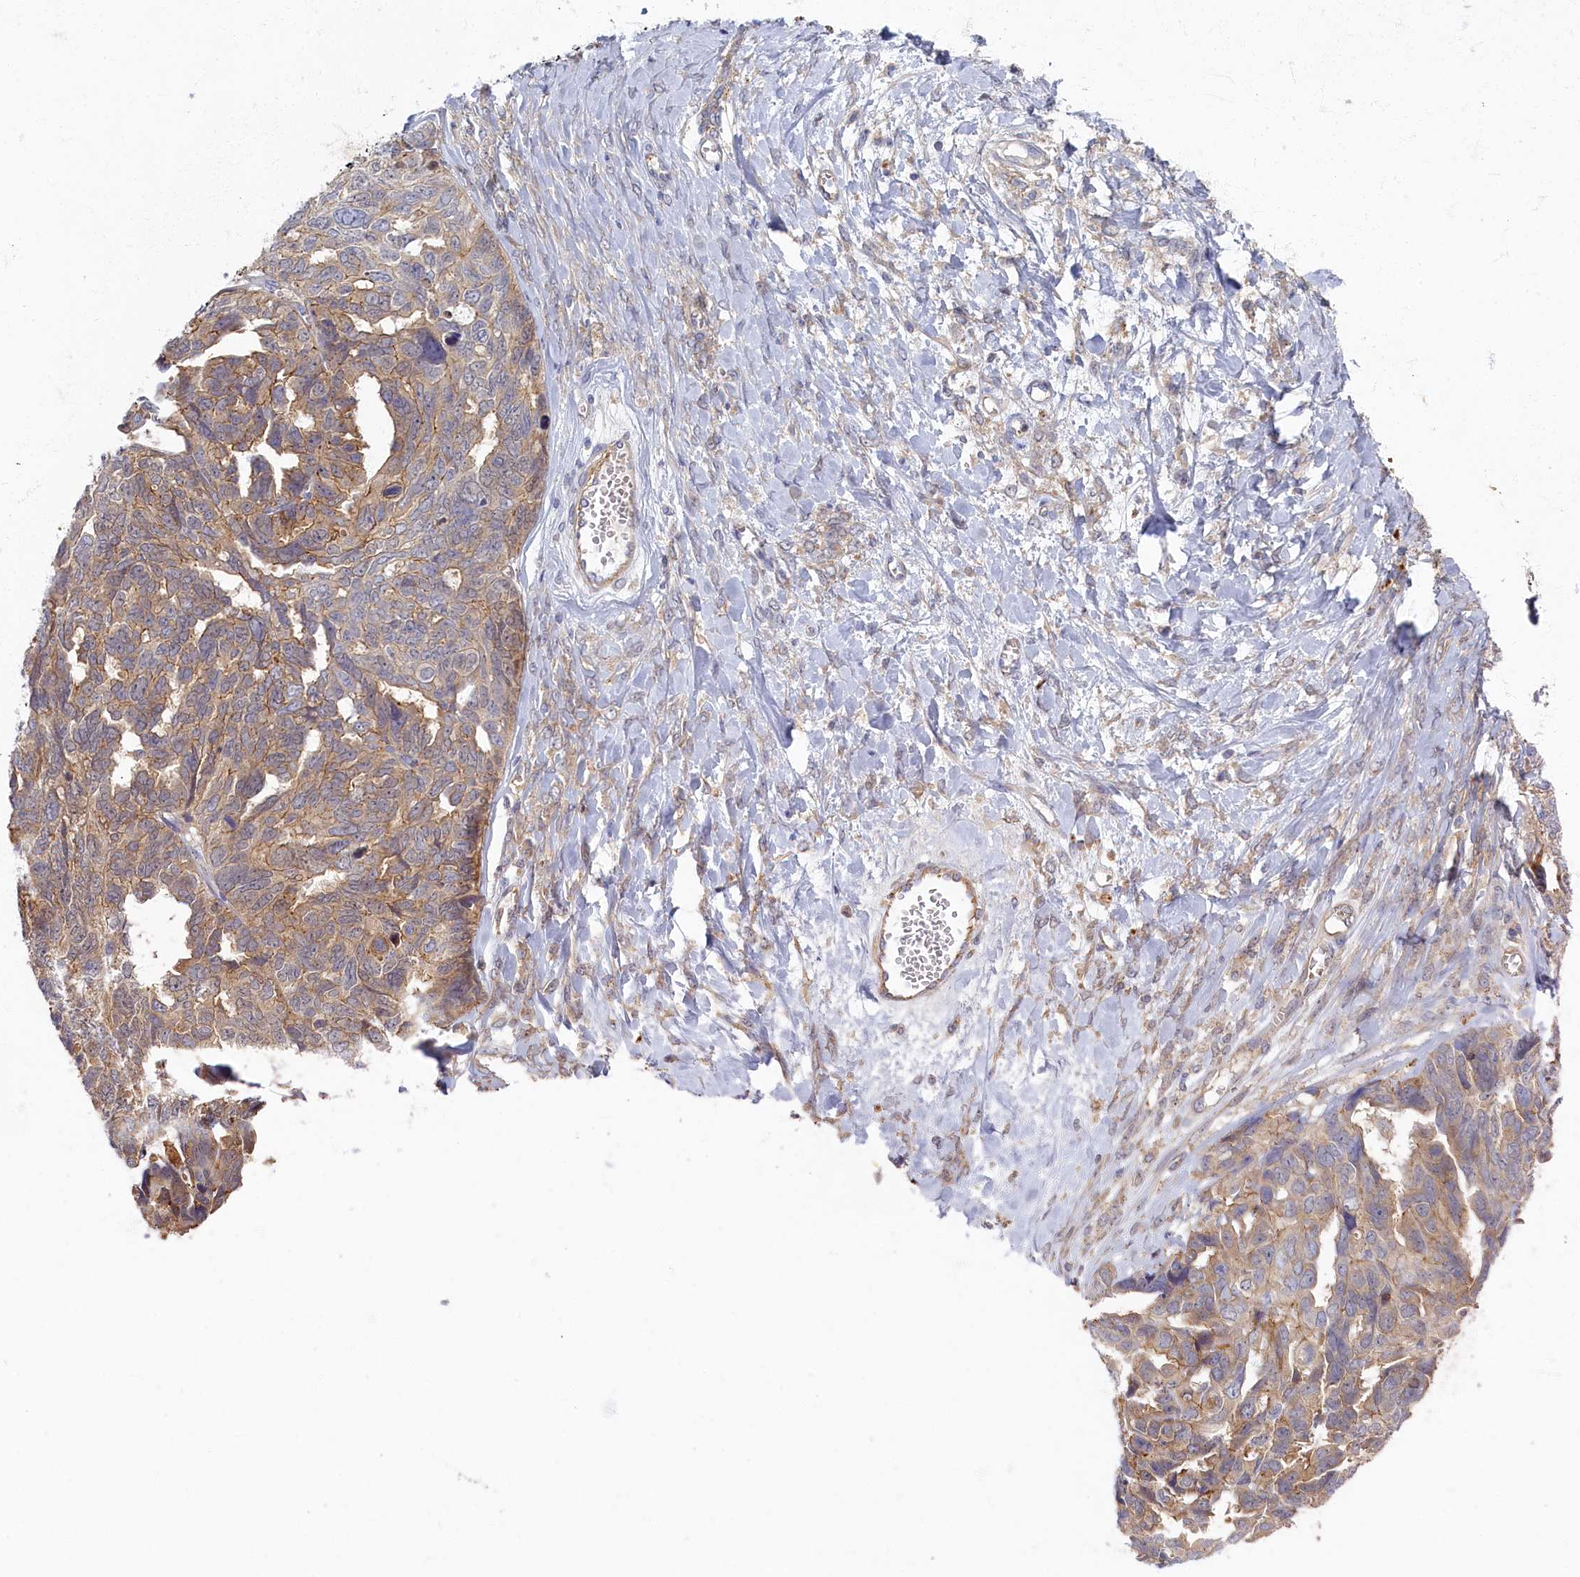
{"staining": {"intensity": "weak", "quantity": ">75%", "location": "cytoplasmic/membranous"}, "tissue": "ovarian cancer", "cell_type": "Tumor cells", "image_type": "cancer", "snomed": [{"axis": "morphology", "description": "Cystadenocarcinoma, serous, NOS"}, {"axis": "topography", "description": "Ovary"}], "caption": "A photomicrograph showing weak cytoplasmic/membranous staining in about >75% of tumor cells in ovarian cancer, as visualized by brown immunohistochemical staining.", "gene": "PSMG2", "patient": {"sex": "female", "age": 79}}